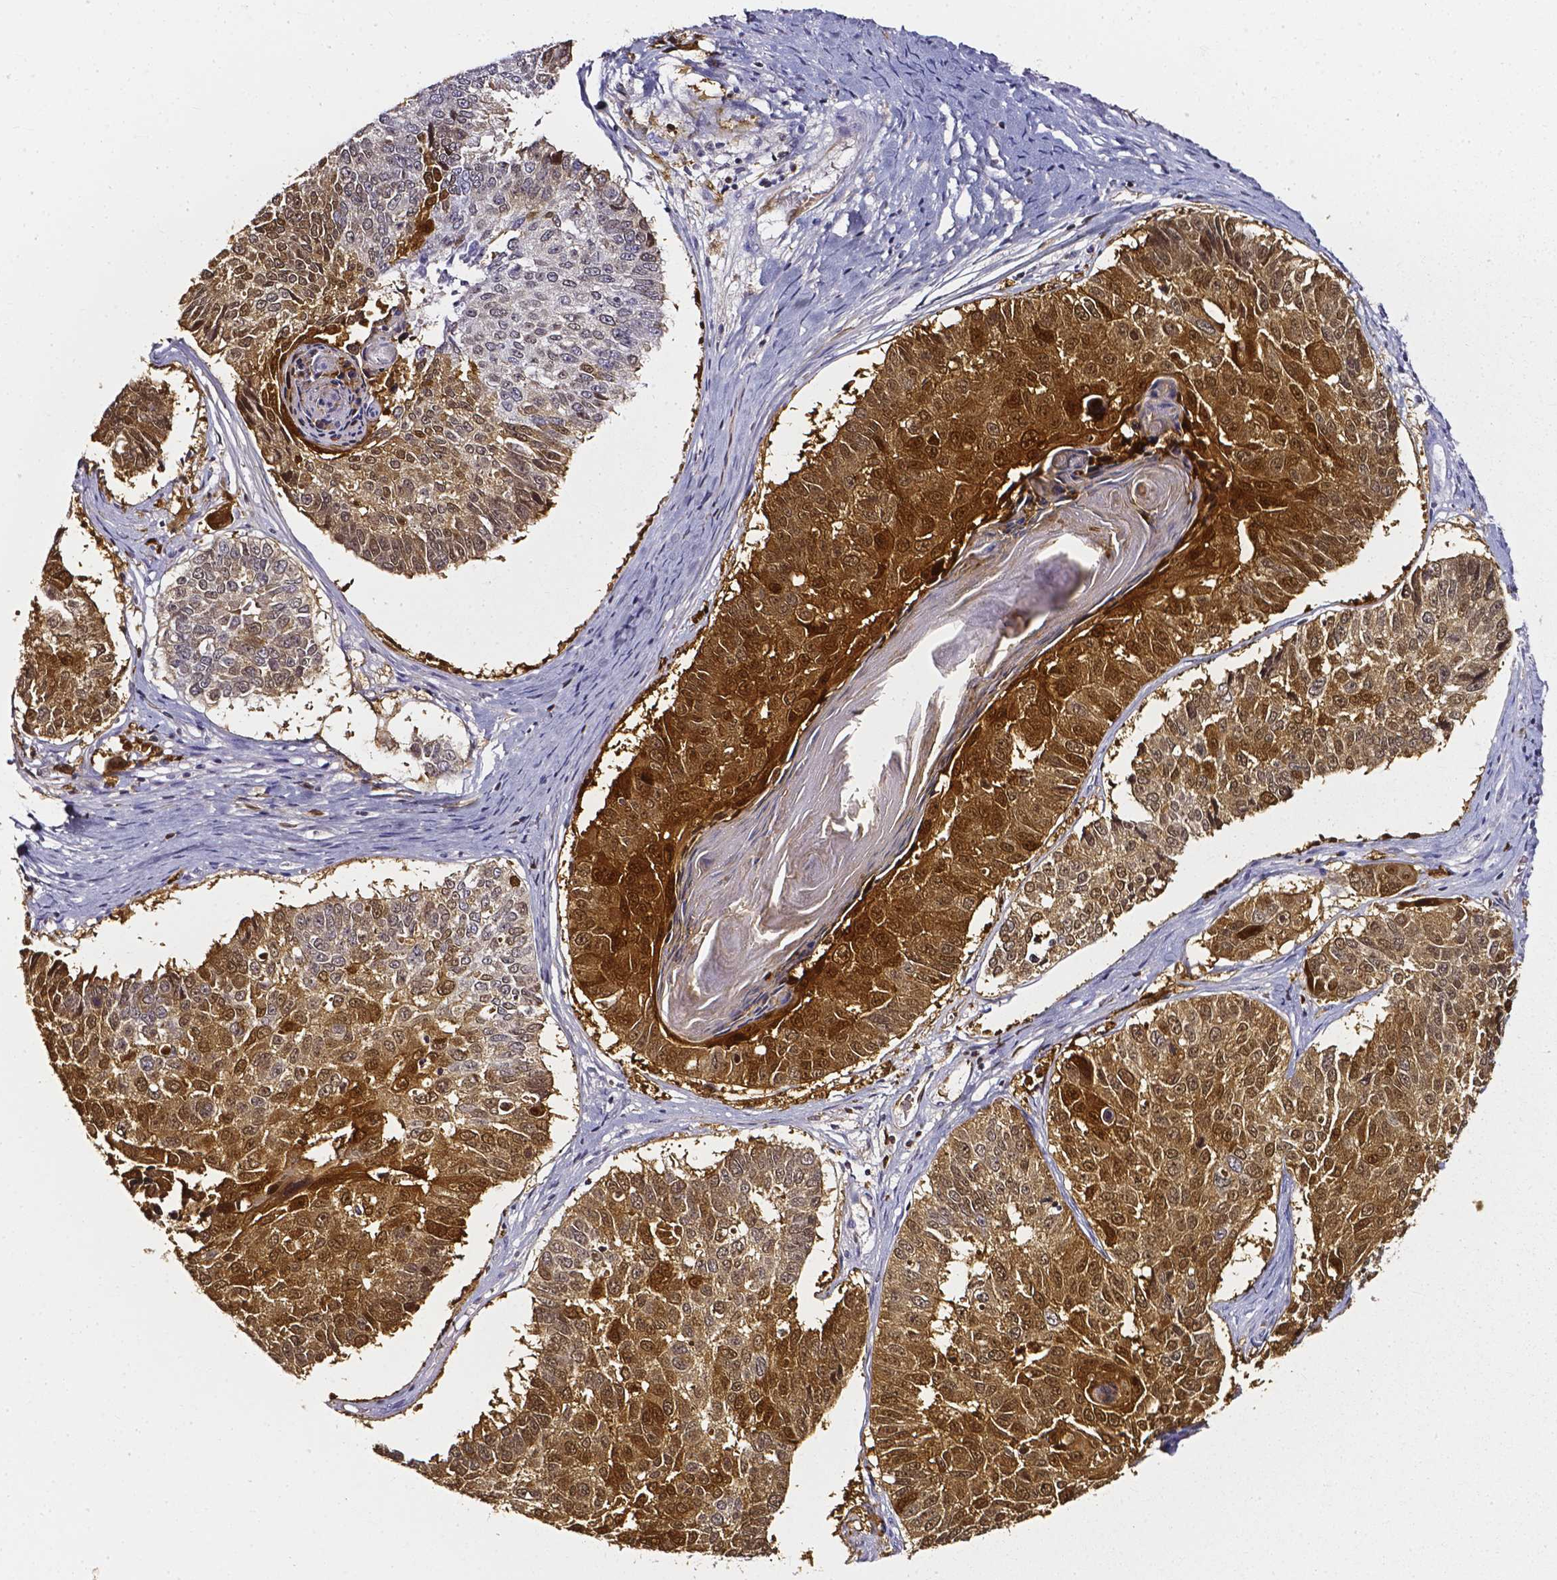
{"staining": {"intensity": "moderate", "quantity": ">75%", "location": "cytoplasmic/membranous,nuclear"}, "tissue": "lung cancer", "cell_type": "Tumor cells", "image_type": "cancer", "snomed": [{"axis": "morphology", "description": "Squamous cell carcinoma, NOS"}, {"axis": "topography", "description": "Lung"}], "caption": "Immunohistochemical staining of lung squamous cell carcinoma reveals medium levels of moderate cytoplasmic/membranous and nuclear staining in approximately >75% of tumor cells.", "gene": "AKR1B10", "patient": {"sex": "male", "age": 73}}